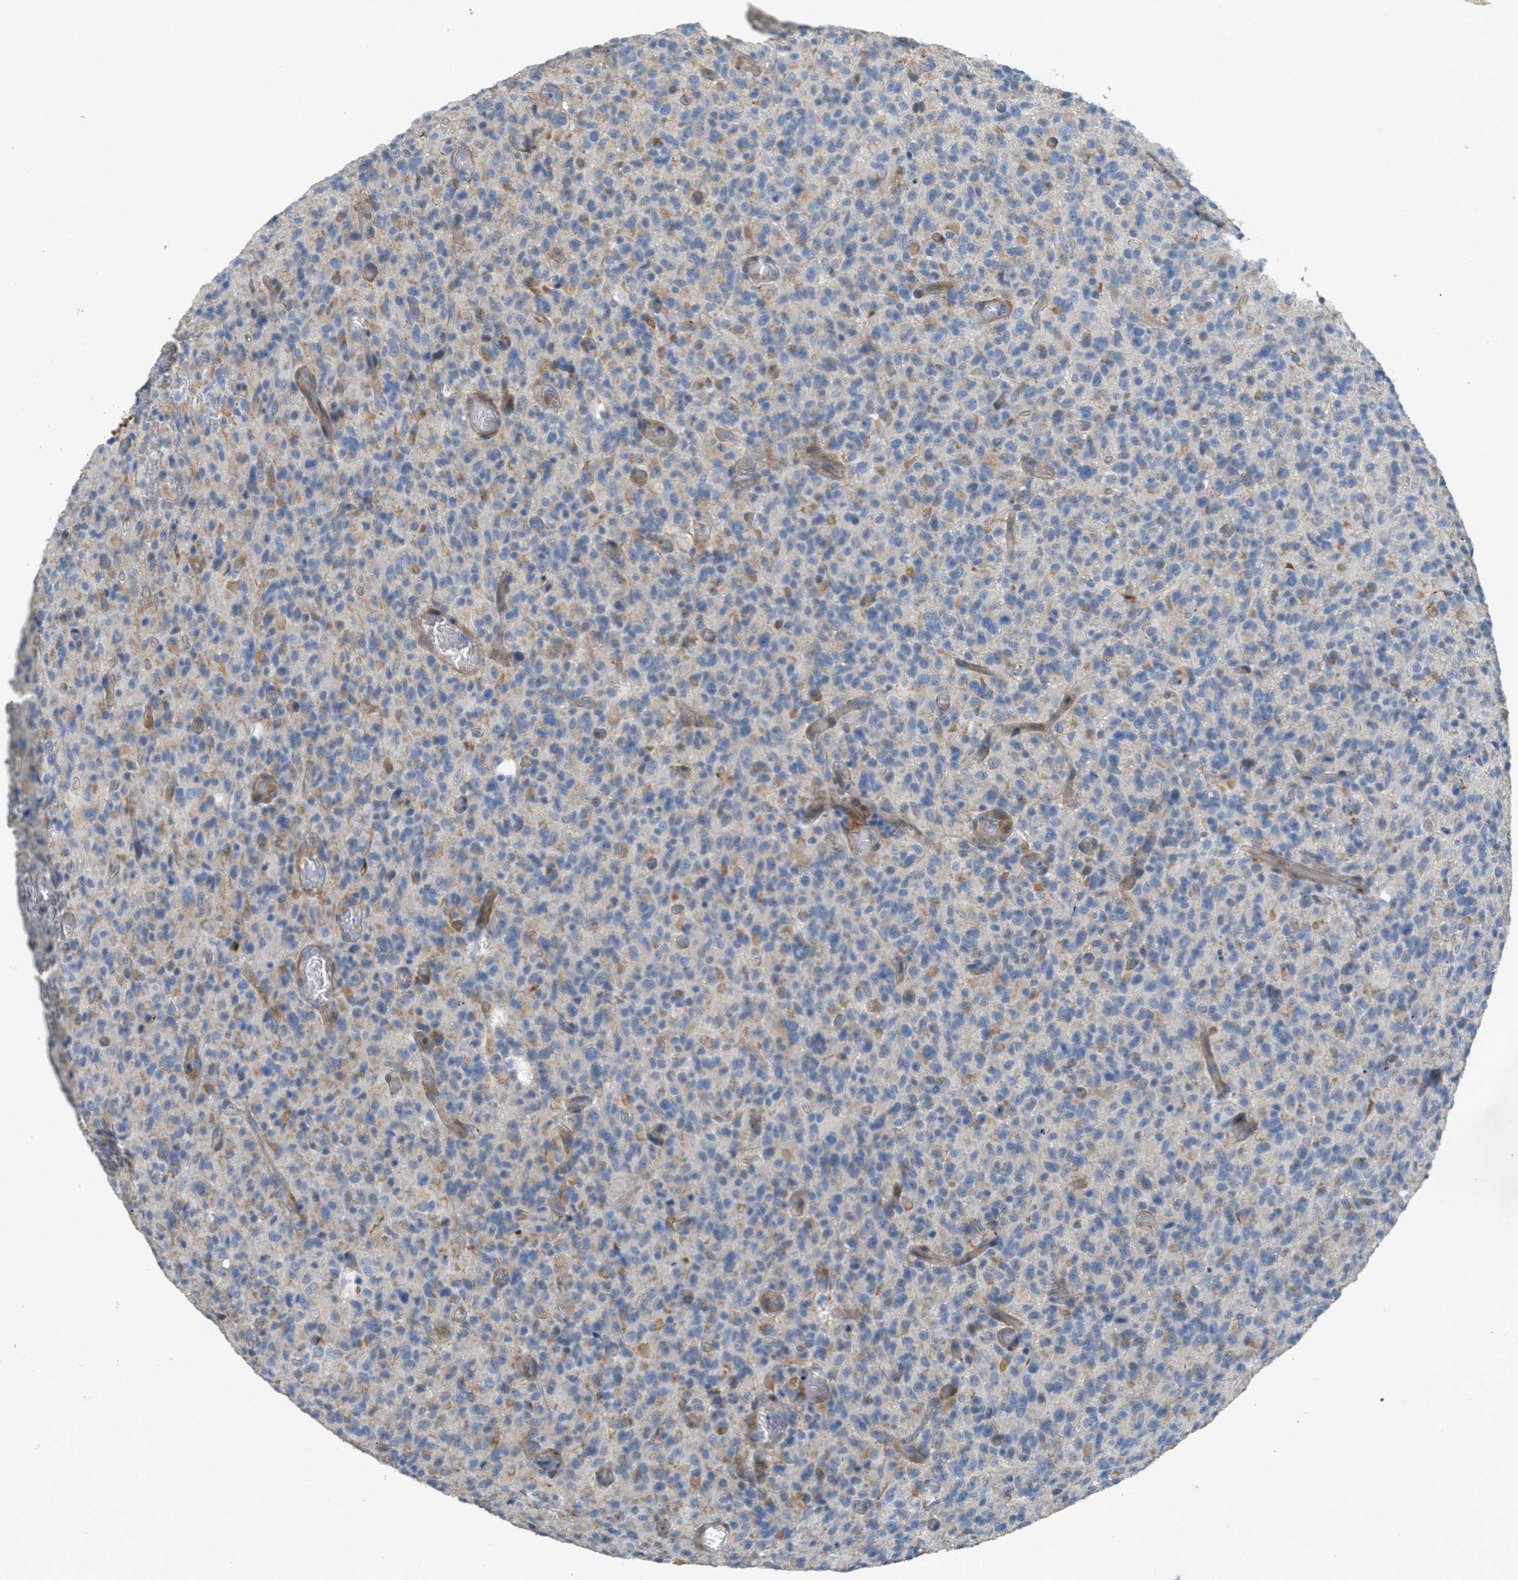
{"staining": {"intensity": "moderate", "quantity": "<25%", "location": "cytoplasmic/membranous"}, "tissue": "glioma", "cell_type": "Tumor cells", "image_type": "cancer", "snomed": [{"axis": "morphology", "description": "Glioma, malignant, High grade"}, {"axis": "topography", "description": "Brain"}], "caption": "Immunohistochemical staining of human malignant glioma (high-grade) reveals low levels of moderate cytoplasmic/membranous expression in about <25% of tumor cells. (DAB (3,3'-diaminobenzidine) IHC, brown staining for protein, blue staining for nuclei).", "gene": "MRS2", "patient": {"sex": "male", "age": 71}}